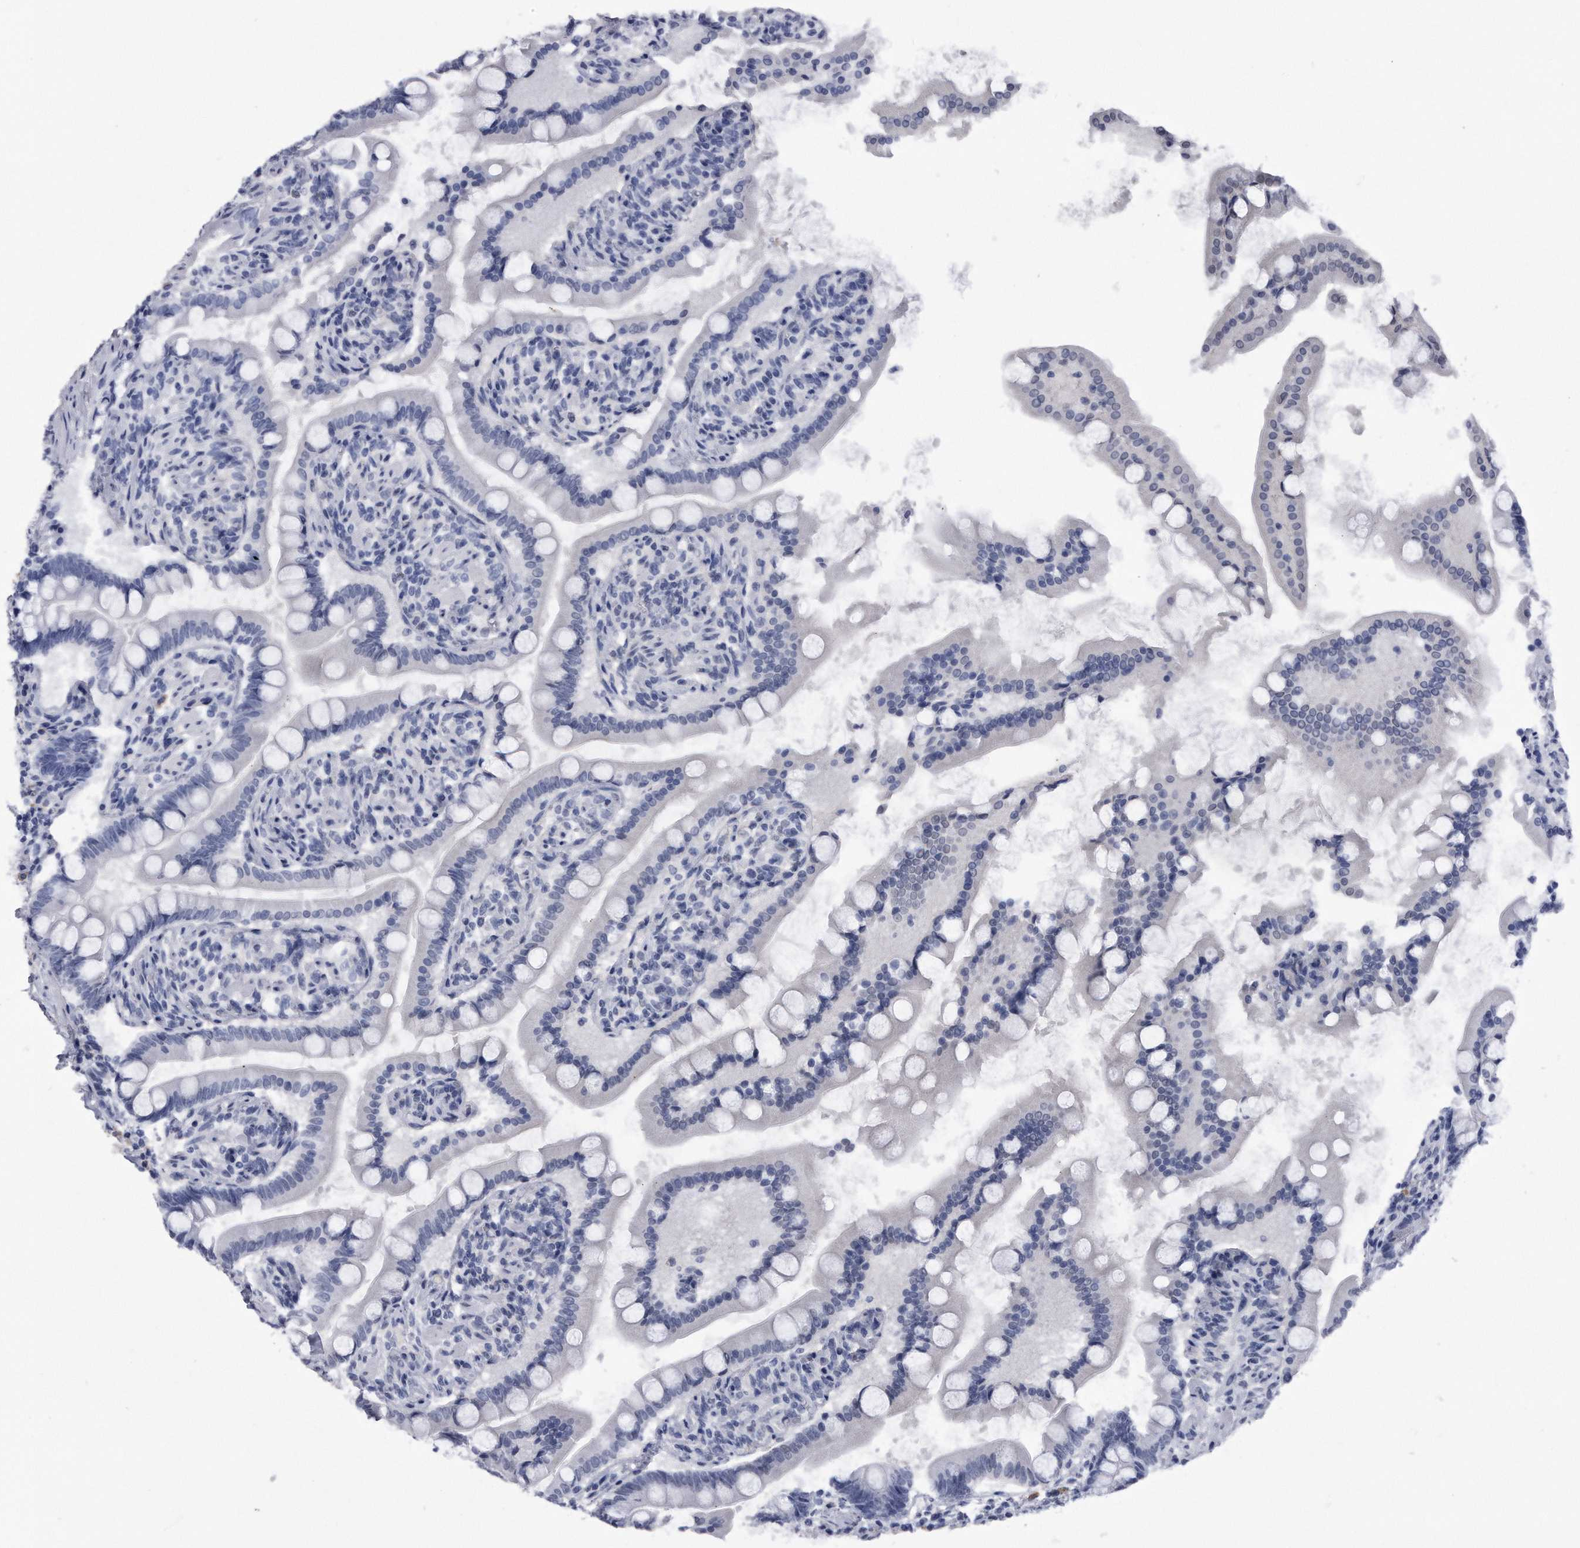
{"staining": {"intensity": "negative", "quantity": "none", "location": "none"}, "tissue": "small intestine", "cell_type": "Glandular cells", "image_type": "normal", "snomed": [{"axis": "morphology", "description": "Normal tissue, NOS"}, {"axis": "topography", "description": "Small intestine"}], "caption": "This micrograph is of unremarkable small intestine stained with IHC to label a protein in brown with the nuclei are counter-stained blue. There is no expression in glandular cells.", "gene": "KCTD8", "patient": {"sex": "male", "age": 41}}